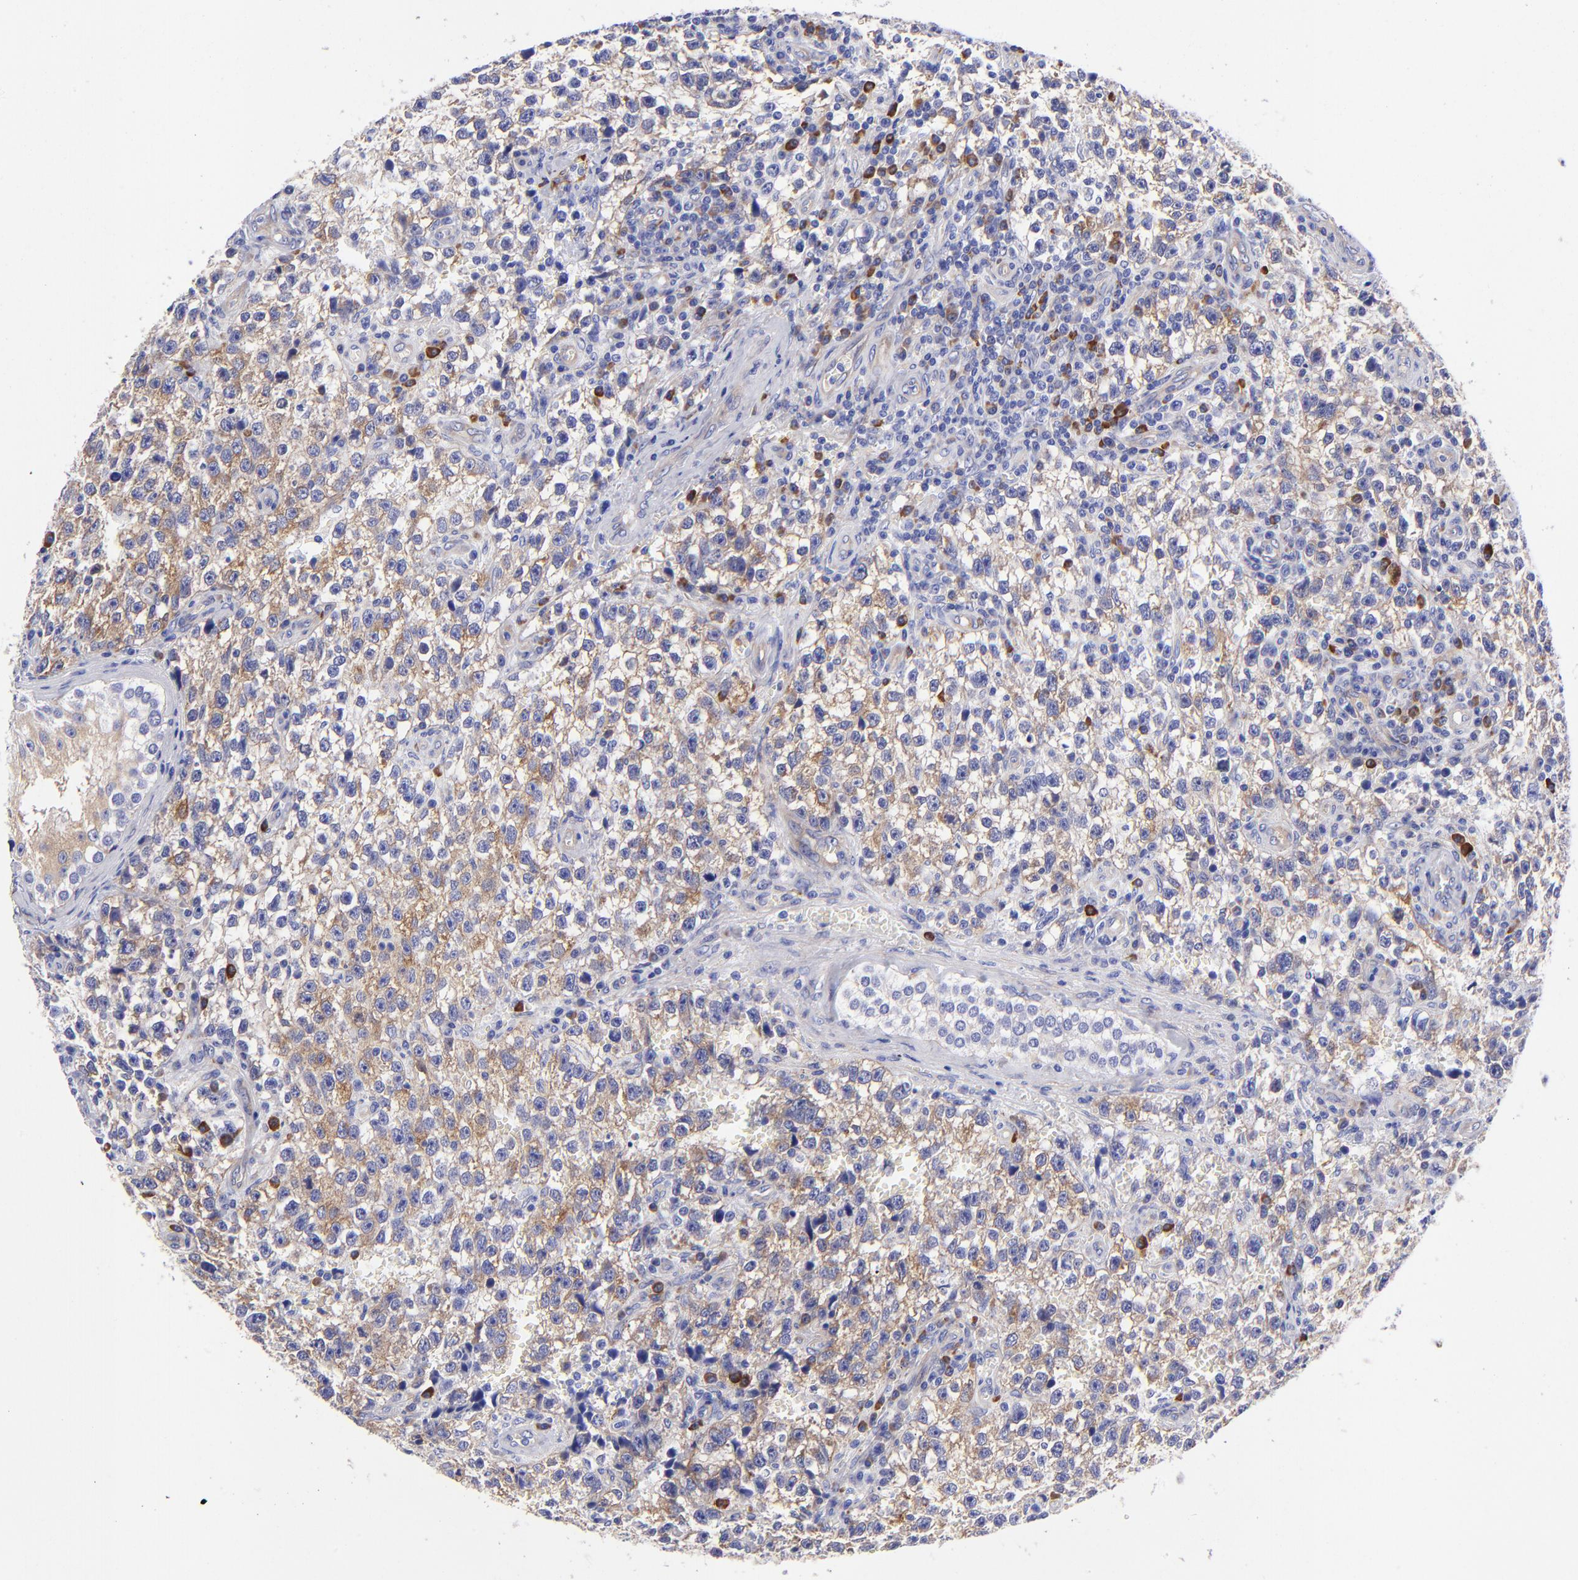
{"staining": {"intensity": "moderate", "quantity": "25%-75%", "location": "cytoplasmic/membranous"}, "tissue": "testis cancer", "cell_type": "Tumor cells", "image_type": "cancer", "snomed": [{"axis": "morphology", "description": "Seminoma, NOS"}, {"axis": "topography", "description": "Testis"}], "caption": "A photomicrograph of testis cancer (seminoma) stained for a protein demonstrates moderate cytoplasmic/membranous brown staining in tumor cells. (Stains: DAB (3,3'-diaminobenzidine) in brown, nuclei in blue, Microscopy: brightfield microscopy at high magnification).", "gene": "PPFIBP1", "patient": {"sex": "male", "age": 38}}